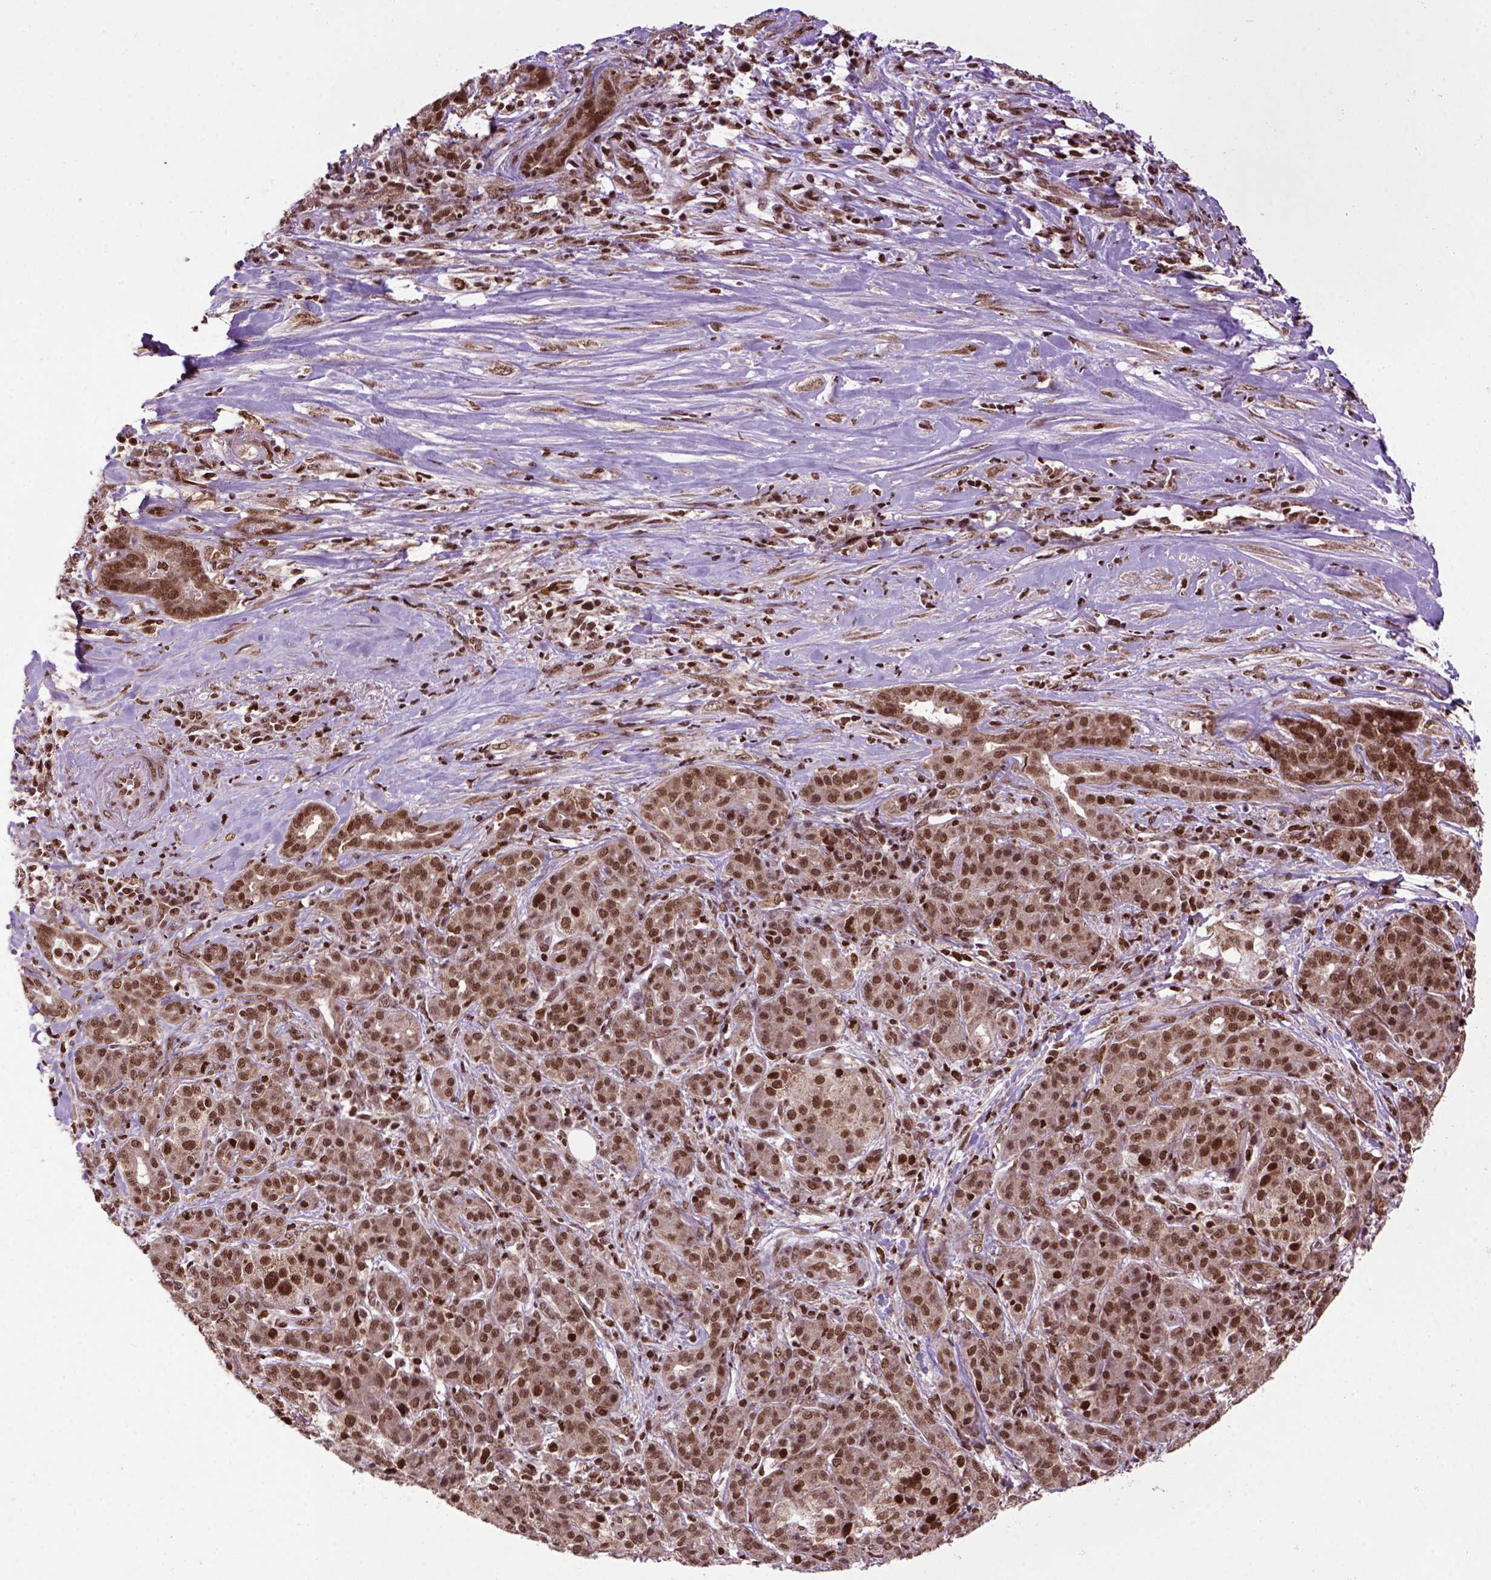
{"staining": {"intensity": "strong", "quantity": ">75%", "location": "cytoplasmic/membranous,nuclear"}, "tissue": "pancreatic cancer", "cell_type": "Tumor cells", "image_type": "cancer", "snomed": [{"axis": "morphology", "description": "Normal tissue, NOS"}, {"axis": "morphology", "description": "Inflammation, NOS"}, {"axis": "morphology", "description": "Adenocarcinoma, NOS"}, {"axis": "topography", "description": "Pancreas"}], "caption": "About >75% of tumor cells in human adenocarcinoma (pancreatic) display strong cytoplasmic/membranous and nuclear protein staining as visualized by brown immunohistochemical staining.", "gene": "CELF1", "patient": {"sex": "male", "age": 57}}